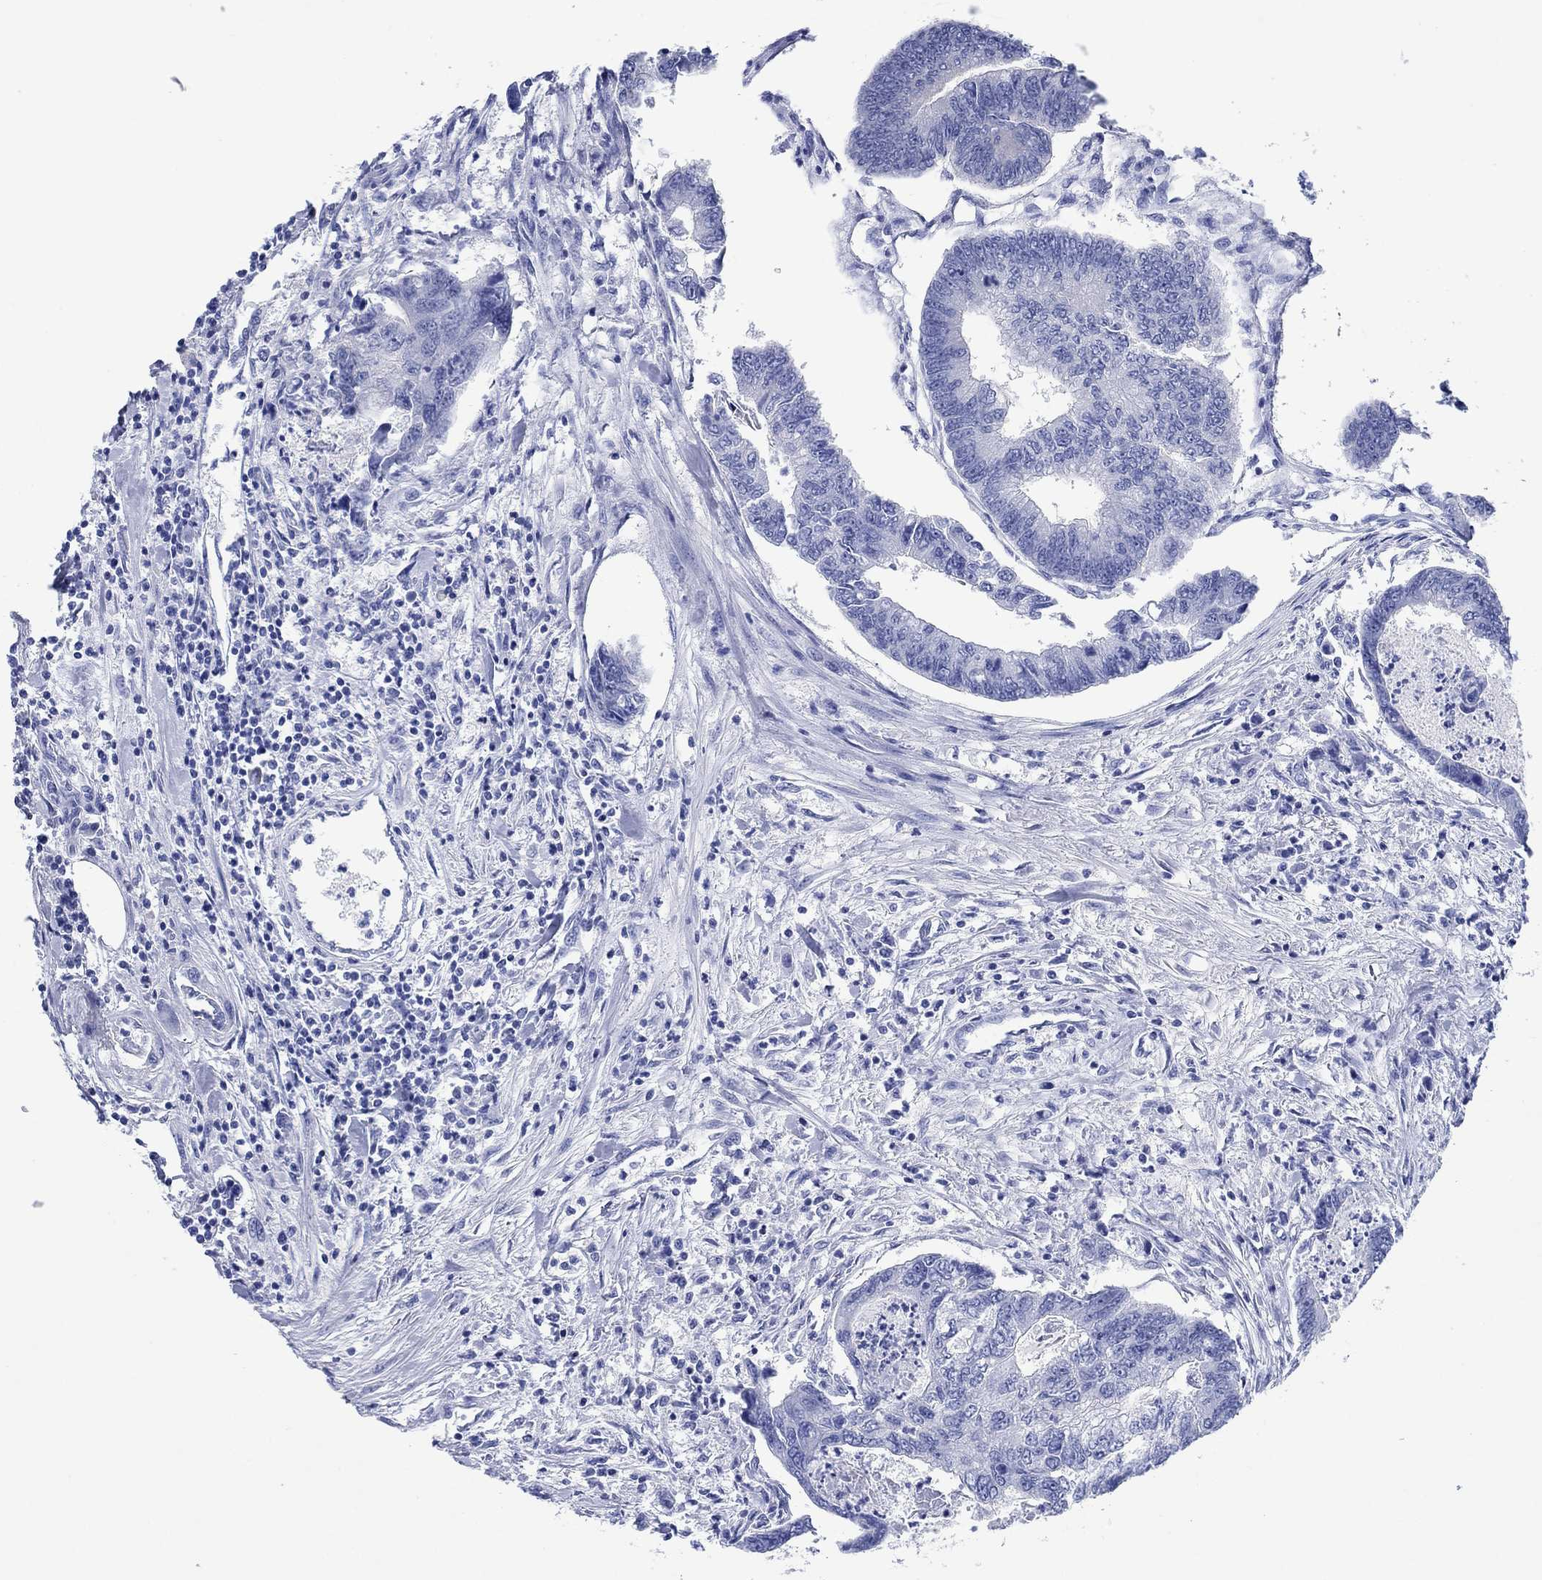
{"staining": {"intensity": "negative", "quantity": "none", "location": "none"}, "tissue": "colorectal cancer", "cell_type": "Tumor cells", "image_type": "cancer", "snomed": [{"axis": "morphology", "description": "Adenocarcinoma, NOS"}, {"axis": "topography", "description": "Colon"}], "caption": "DAB (3,3'-diaminobenzidine) immunohistochemical staining of human adenocarcinoma (colorectal) exhibits no significant staining in tumor cells.", "gene": "HCRT", "patient": {"sex": "female", "age": 65}}